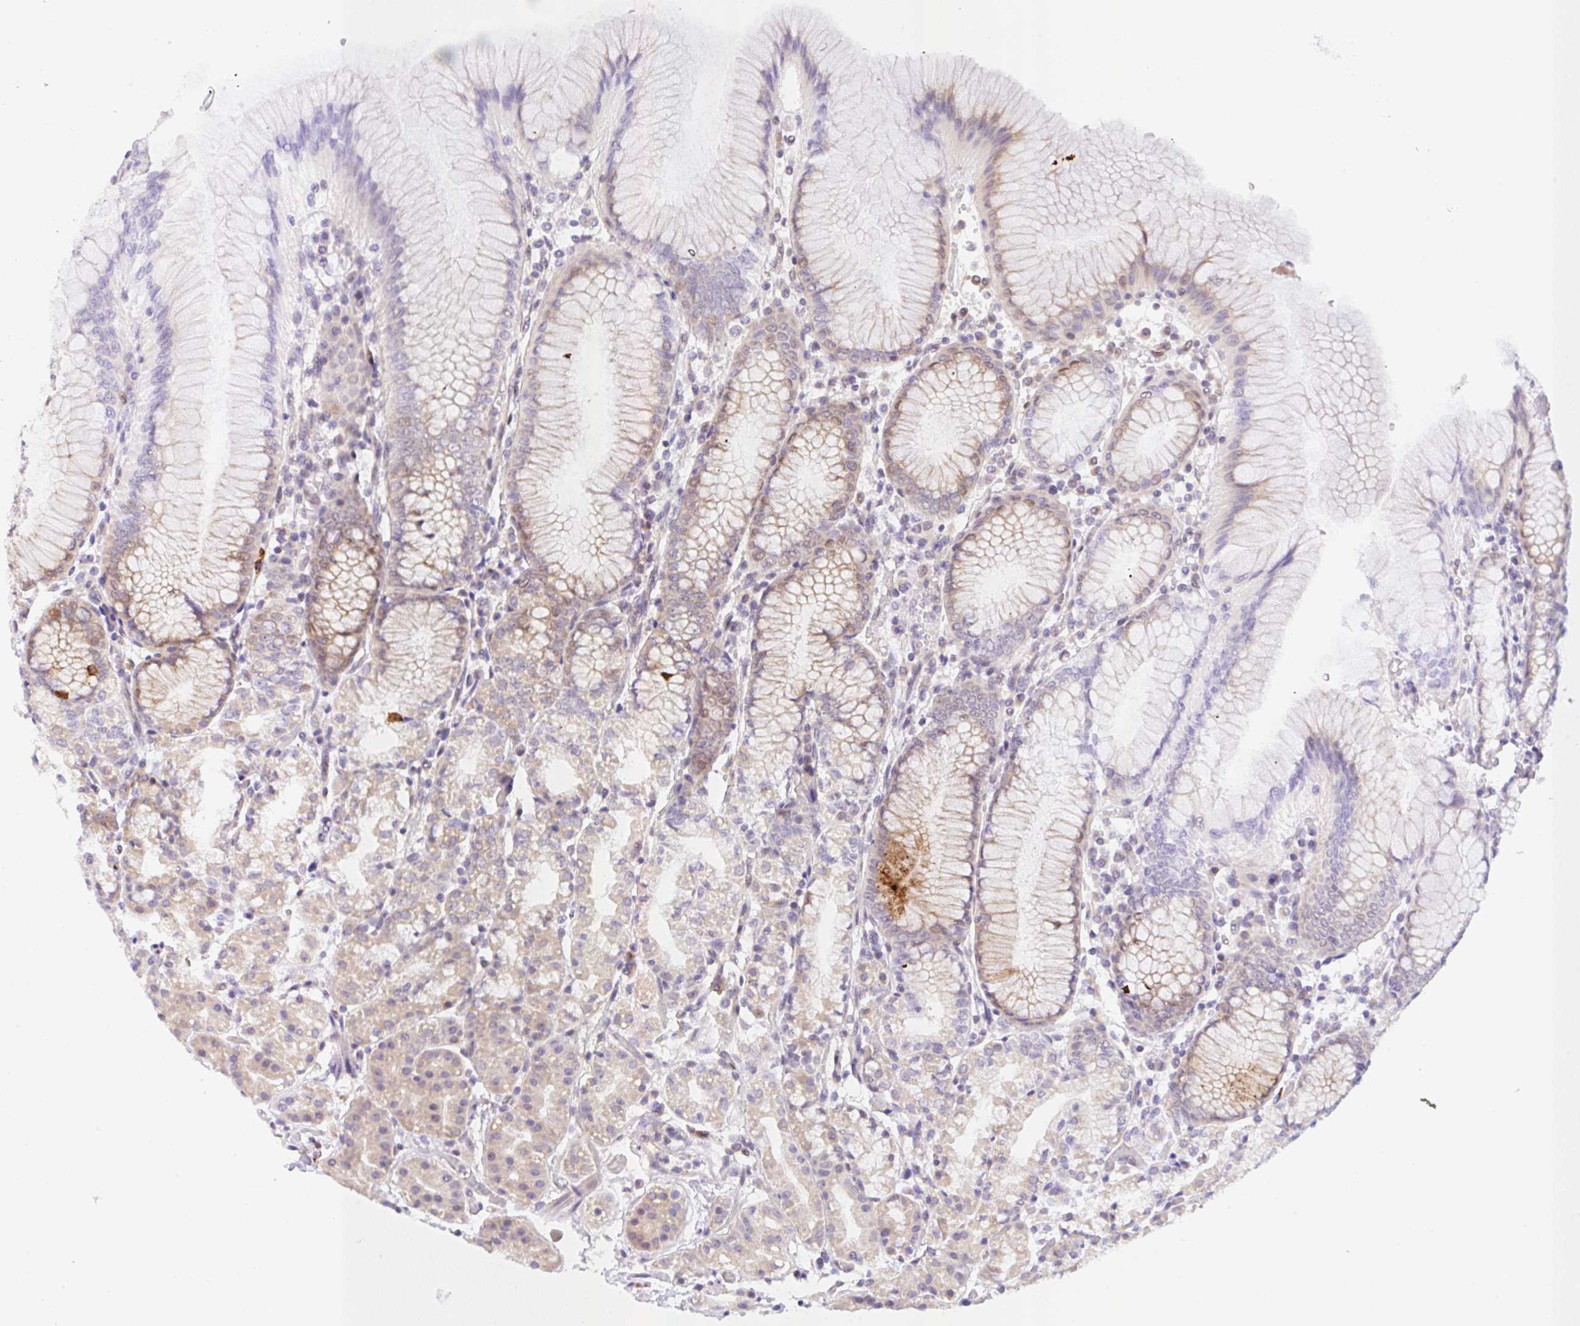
{"staining": {"intensity": "weak", "quantity": ">75%", "location": "cytoplasmic/membranous"}, "tissue": "stomach", "cell_type": "Glandular cells", "image_type": "normal", "snomed": [{"axis": "morphology", "description": "Normal tissue, NOS"}, {"axis": "topography", "description": "Stomach"}], "caption": "Human stomach stained with a brown dye exhibits weak cytoplasmic/membranous positive expression in approximately >75% of glandular cells.", "gene": "TBPL2", "patient": {"sex": "female", "age": 57}}